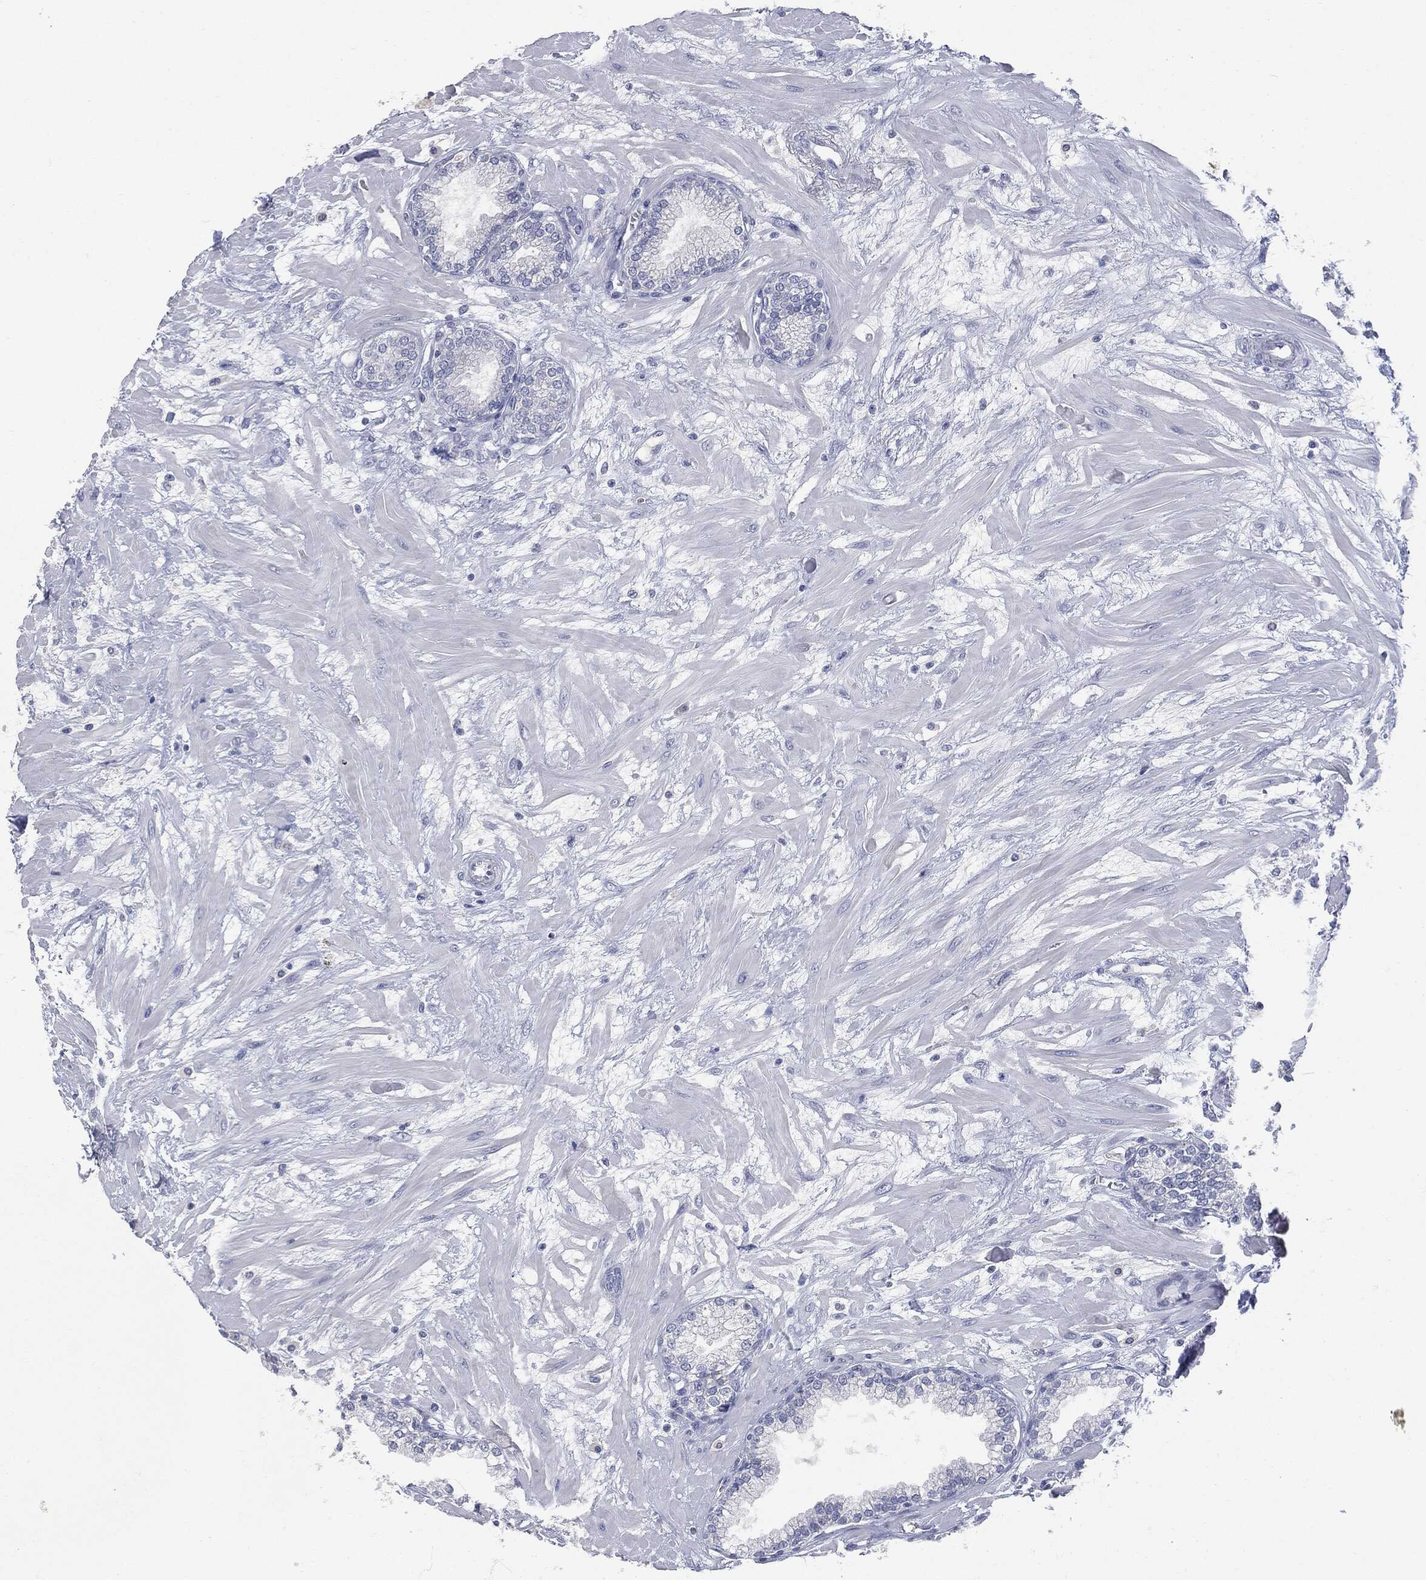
{"staining": {"intensity": "negative", "quantity": "none", "location": "none"}, "tissue": "prostate", "cell_type": "Glandular cells", "image_type": "normal", "snomed": [{"axis": "morphology", "description": "Normal tissue, NOS"}, {"axis": "topography", "description": "Prostate"}], "caption": "Micrograph shows no significant protein staining in glandular cells of normal prostate. The staining is performed using DAB (3,3'-diaminobenzidine) brown chromogen with nuclei counter-stained in using hematoxylin.", "gene": "UBE2C", "patient": {"sex": "male", "age": 64}}